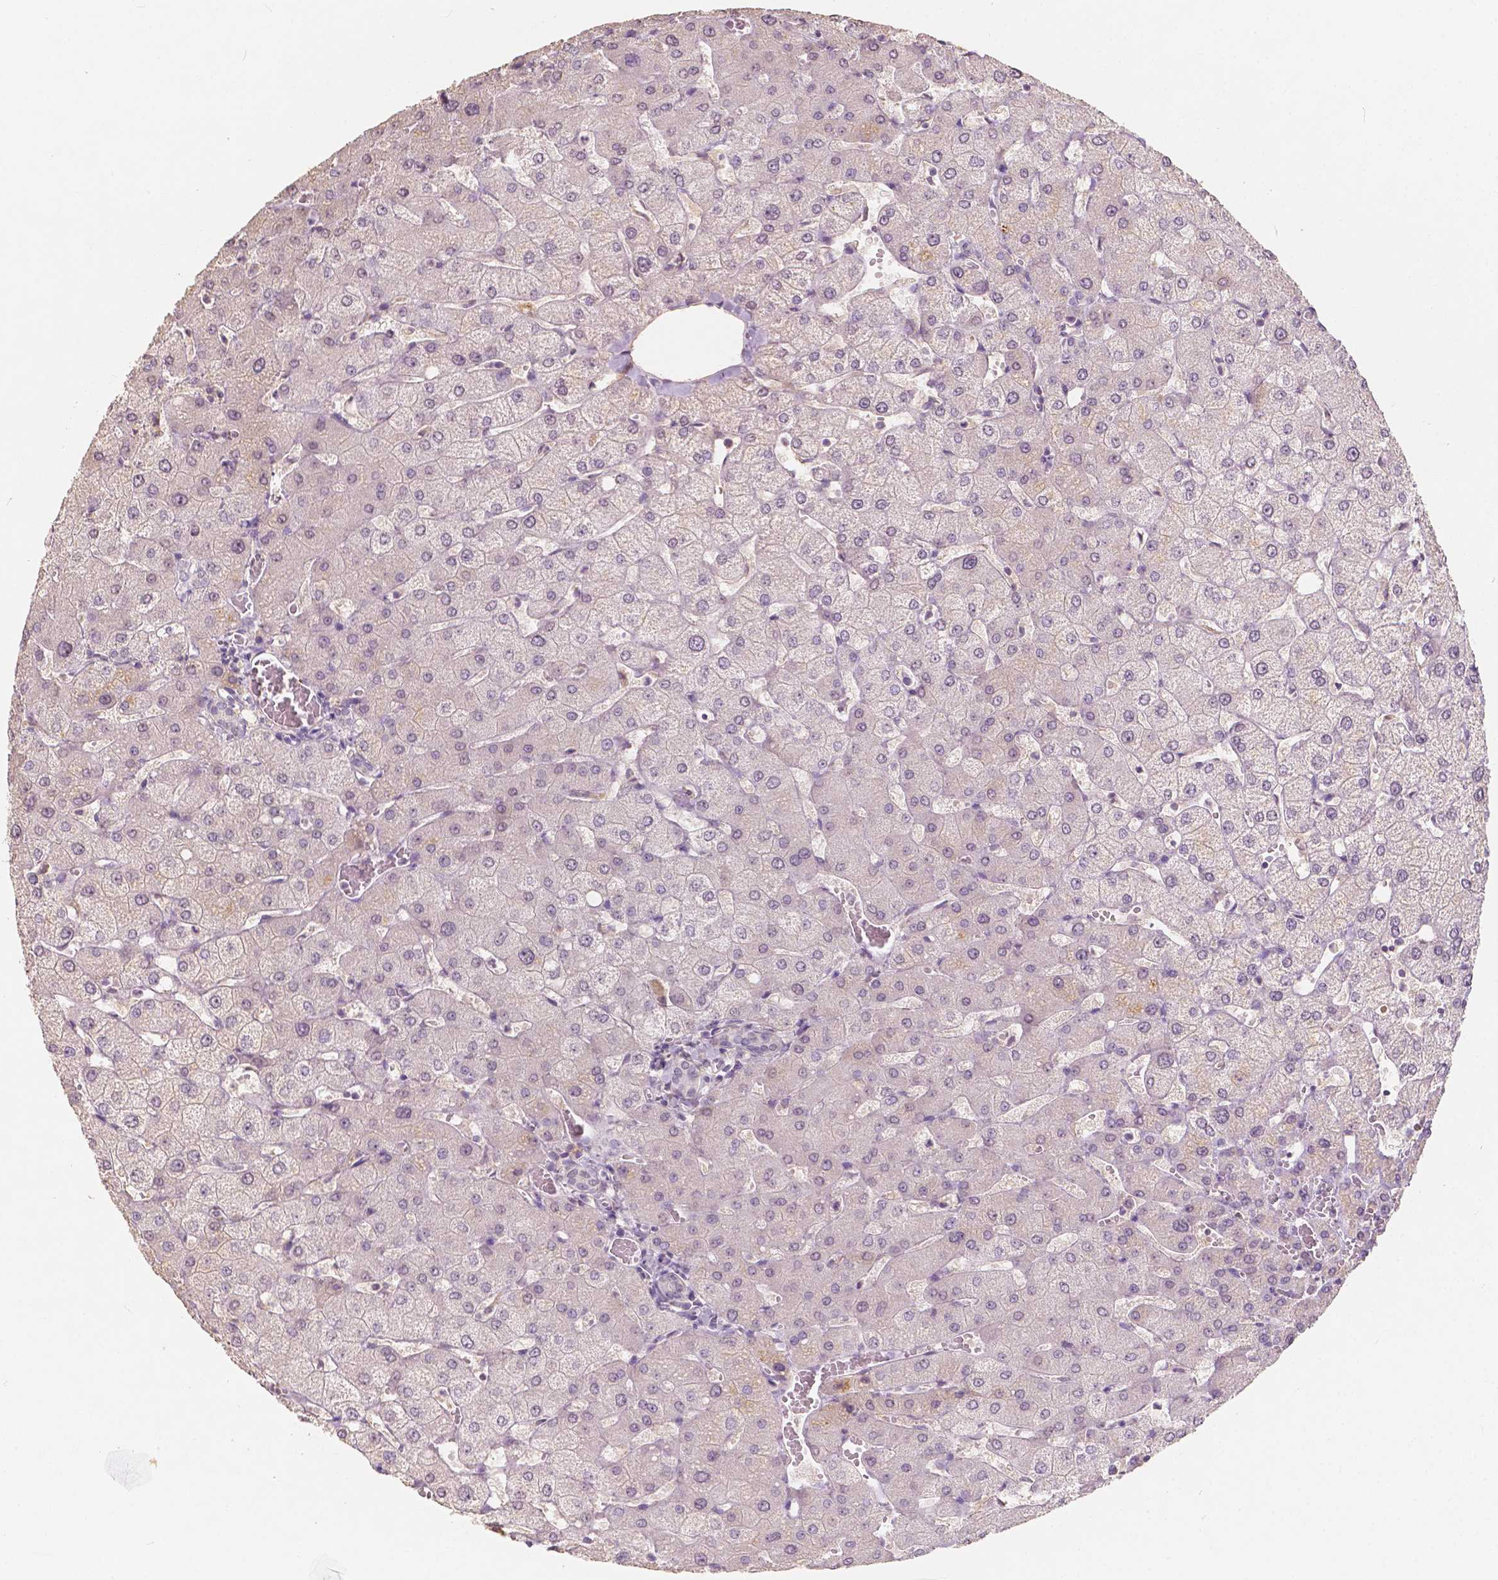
{"staining": {"intensity": "negative", "quantity": "none", "location": "none"}, "tissue": "liver", "cell_type": "Cholangiocytes", "image_type": "normal", "snomed": [{"axis": "morphology", "description": "Normal tissue, NOS"}, {"axis": "topography", "description": "Liver"}], "caption": "Protein analysis of benign liver displays no significant positivity in cholangiocytes. (Stains: DAB immunohistochemistry with hematoxylin counter stain, Microscopy: brightfield microscopy at high magnification).", "gene": "SOX15", "patient": {"sex": "female", "age": 54}}